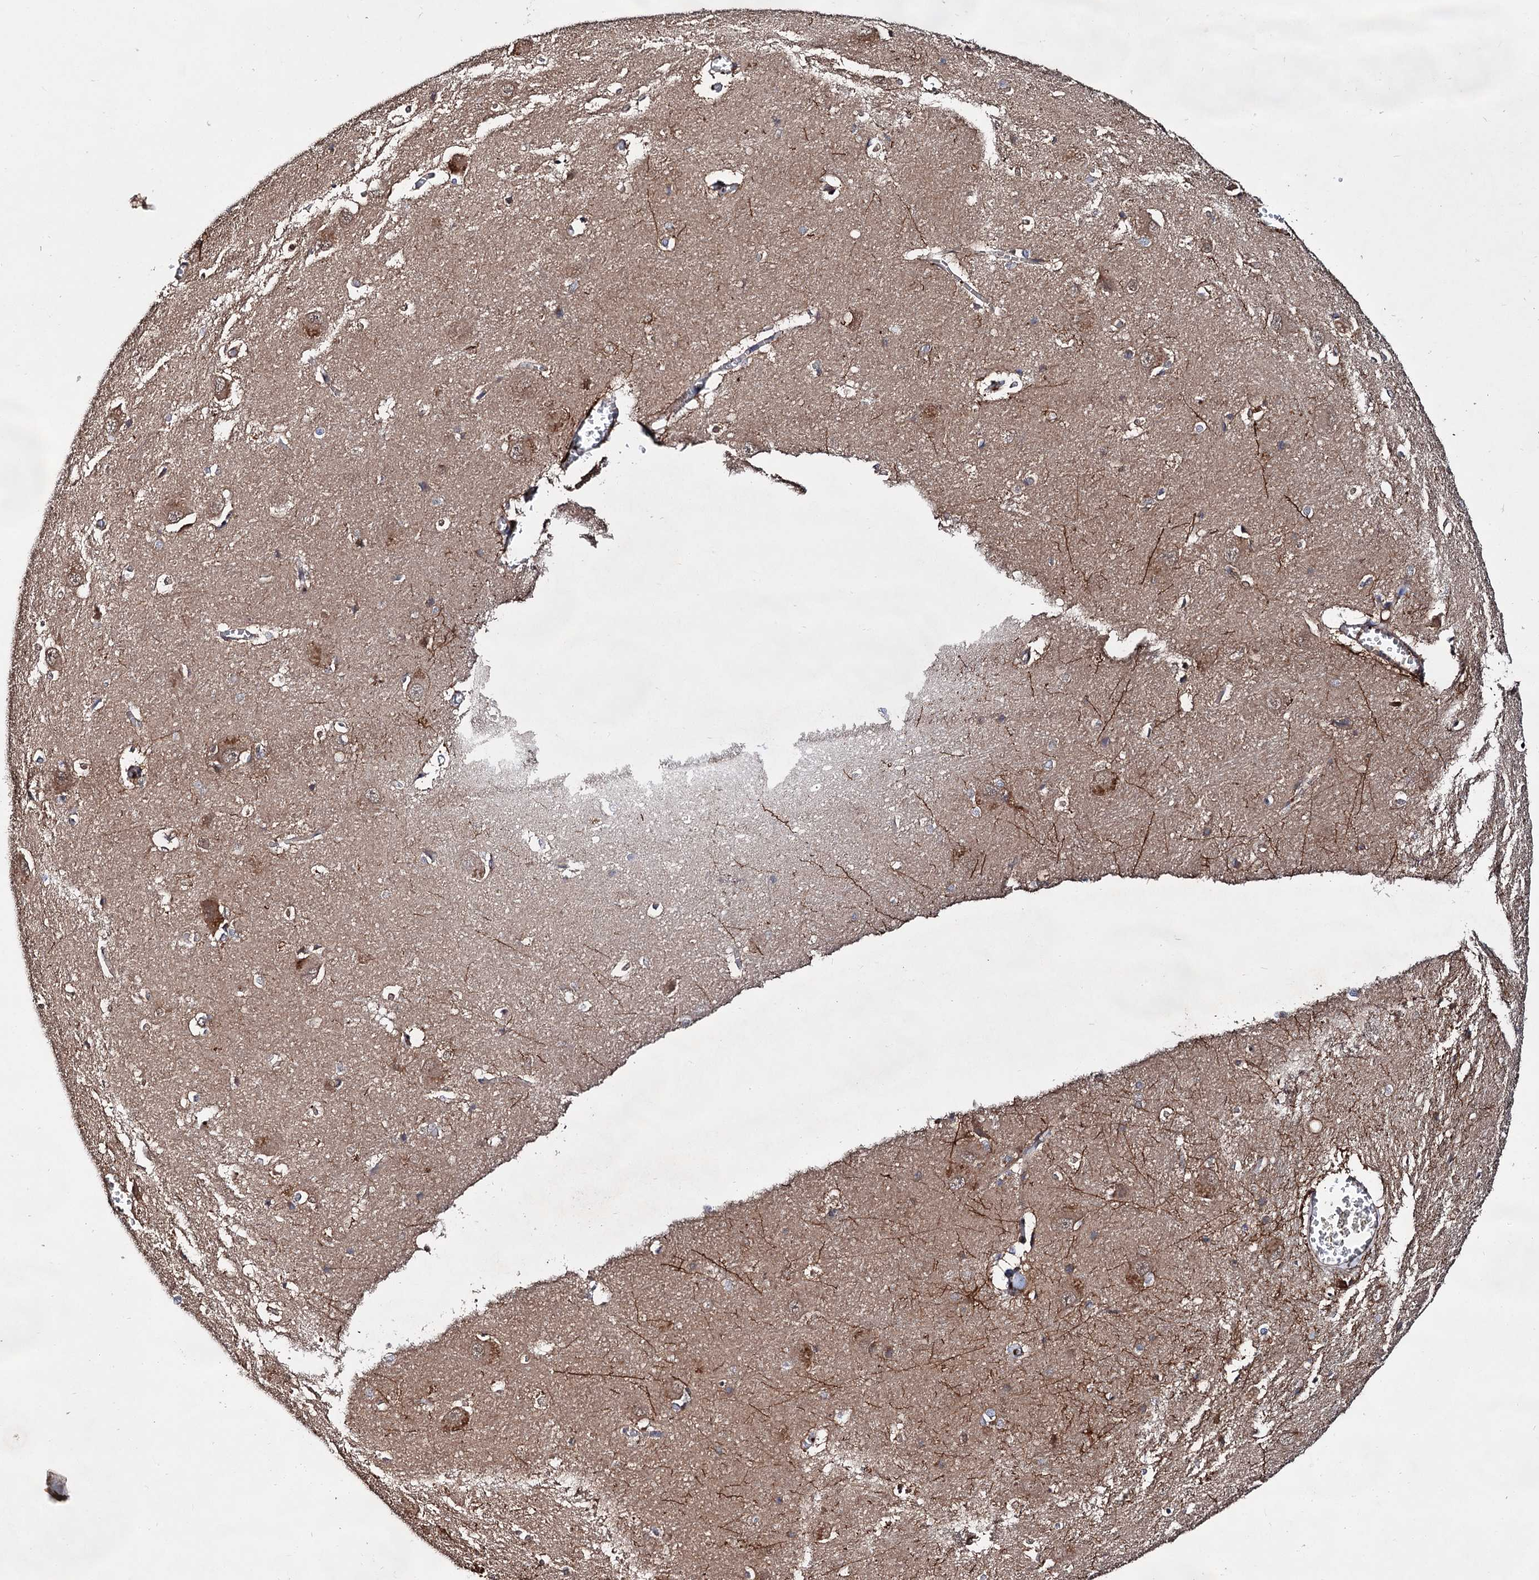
{"staining": {"intensity": "moderate", "quantity": "<25%", "location": "cytoplasmic/membranous"}, "tissue": "caudate", "cell_type": "Glial cells", "image_type": "normal", "snomed": [{"axis": "morphology", "description": "Normal tissue, NOS"}, {"axis": "topography", "description": "Lateral ventricle wall"}], "caption": "About <25% of glial cells in benign caudate reveal moderate cytoplasmic/membranous protein positivity as visualized by brown immunohistochemical staining.", "gene": "TEX9", "patient": {"sex": "male", "age": 37}}